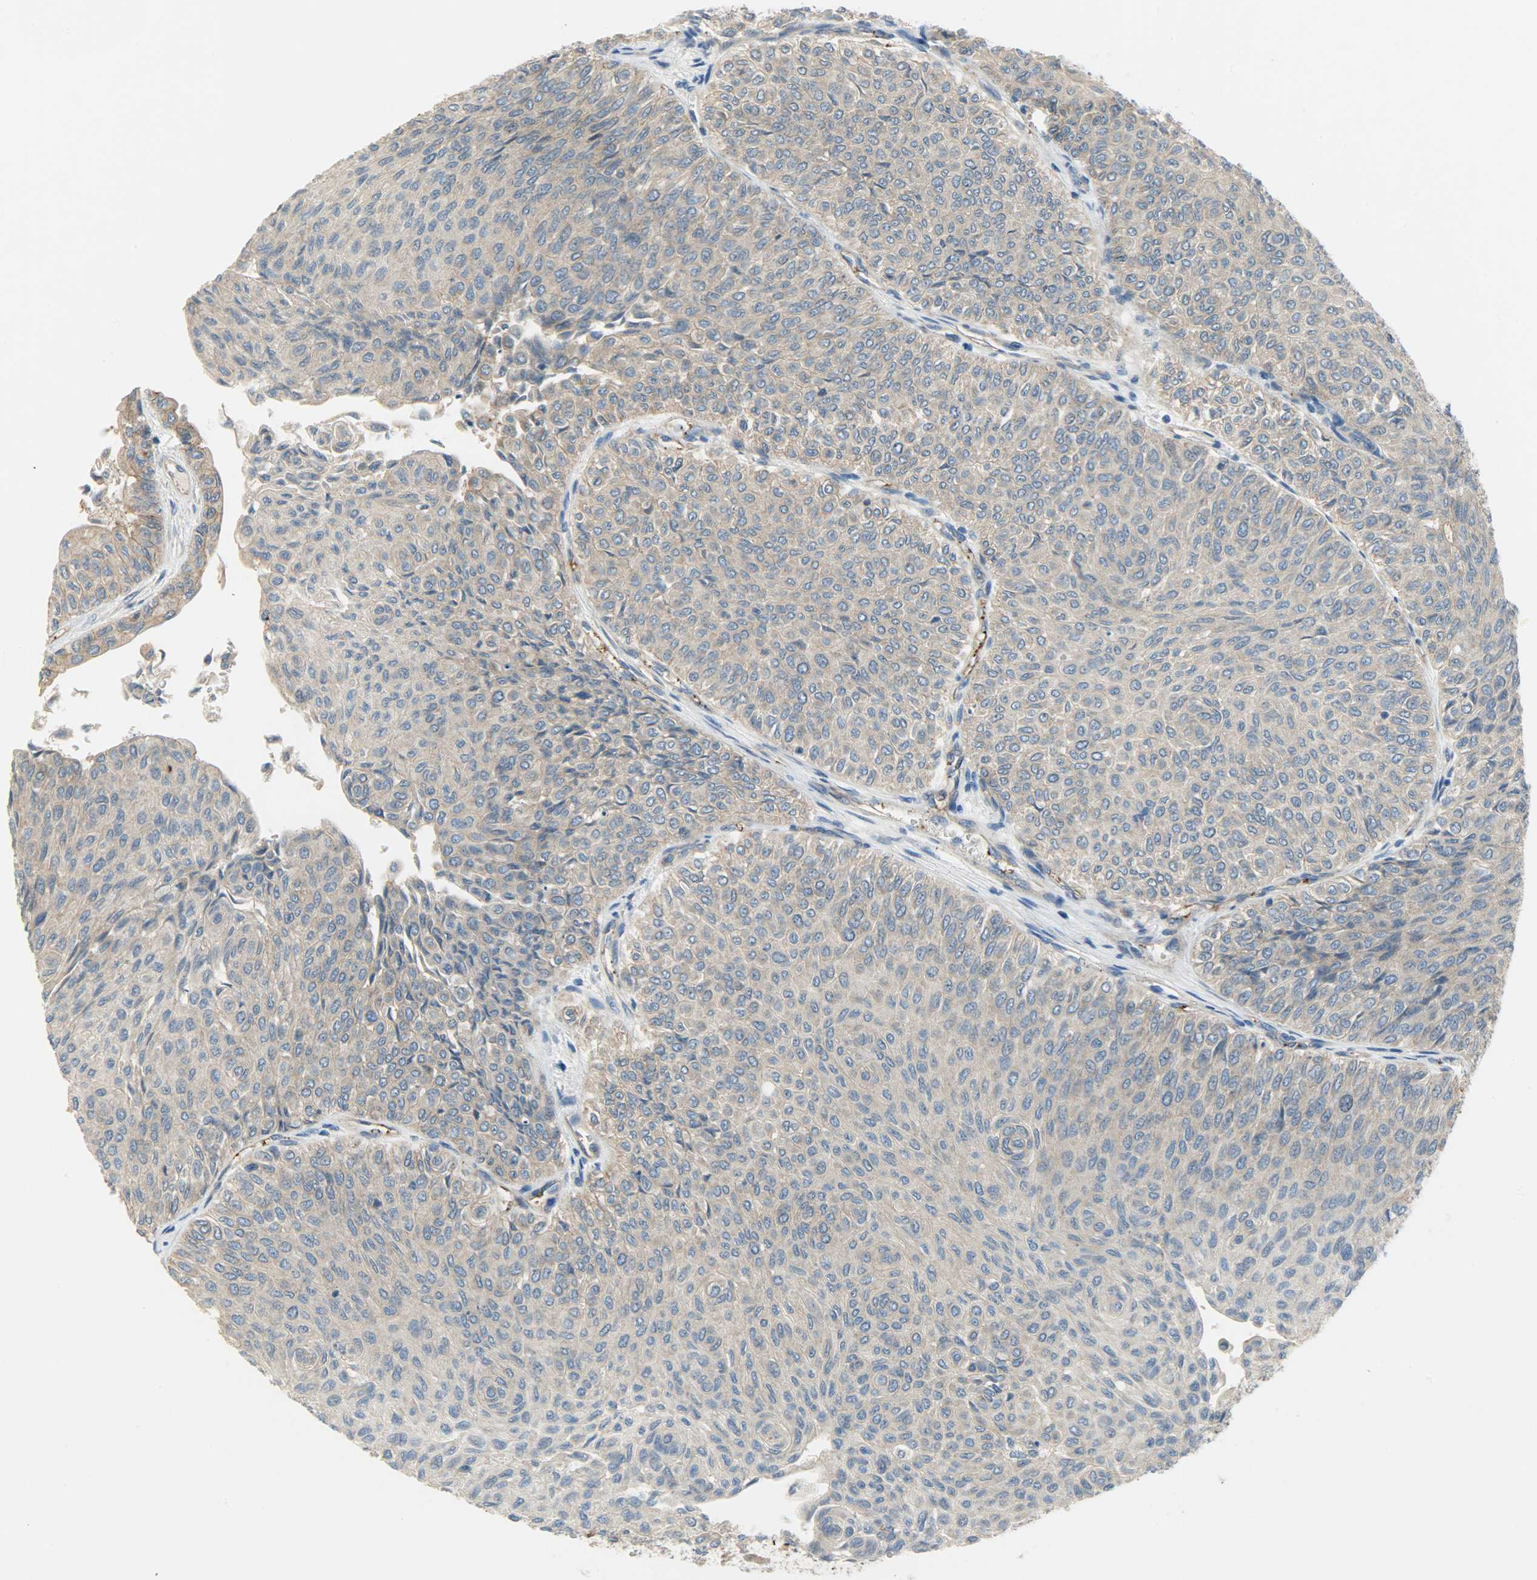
{"staining": {"intensity": "weak", "quantity": ">75%", "location": "cytoplasmic/membranous"}, "tissue": "urothelial cancer", "cell_type": "Tumor cells", "image_type": "cancer", "snomed": [{"axis": "morphology", "description": "Urothelial carcinoma, Low grade"}, {"axis": "topography", "description": "Urinary bladder"}], "caption": "This image reveals IHC staining of human low-grade urothelial carcinoma, with low weak cytoplasmic/membranous staining in about >75% of tumor cells.", "gene": "KIAA1217", "patient": {"sex": "male", "age": 78}}